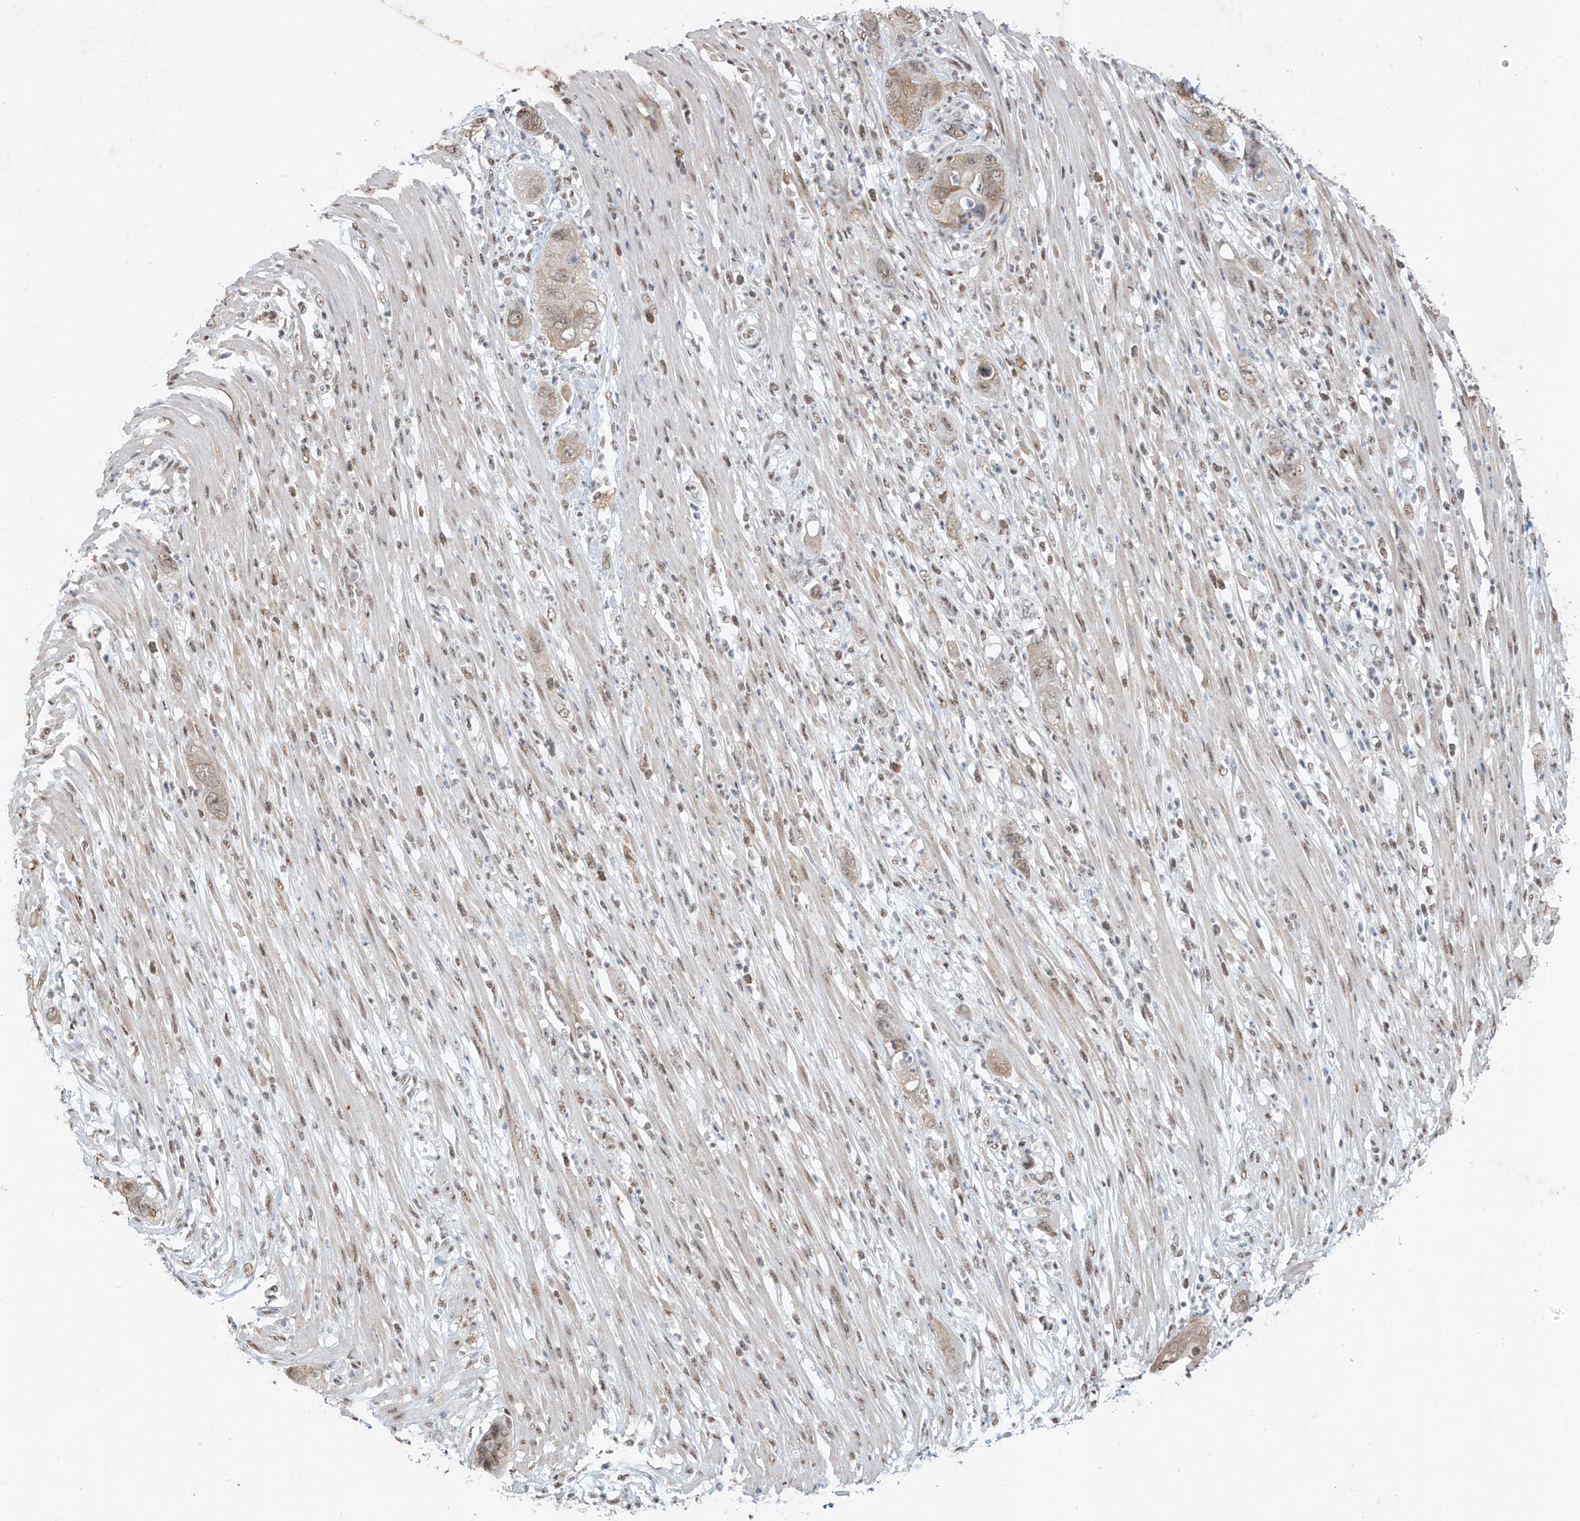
{"staining": {"intensity": "weak", "quantity": "25%-75%", "location": "cytoplasmic/membranous,nuclear"}, "tissue": "pancreatic cancer", "cell_type": "Tumor cells", "image_type": "cancer", "snomed": [{"axis": "morphology", "description": "Adenocarcinoma, NOS"}, {"axis": "topography", "description": "Pancreas"}], "caption": "Pancreatic cancer (adenocarcinoma) stained for a protein (brown) shows weak cytoplasmic/membranous and nuclear positive expression in approximately 25%-75% of tumor cells.", "gene": "TFEC", "patient": {"sex": "female", "age": 71}}